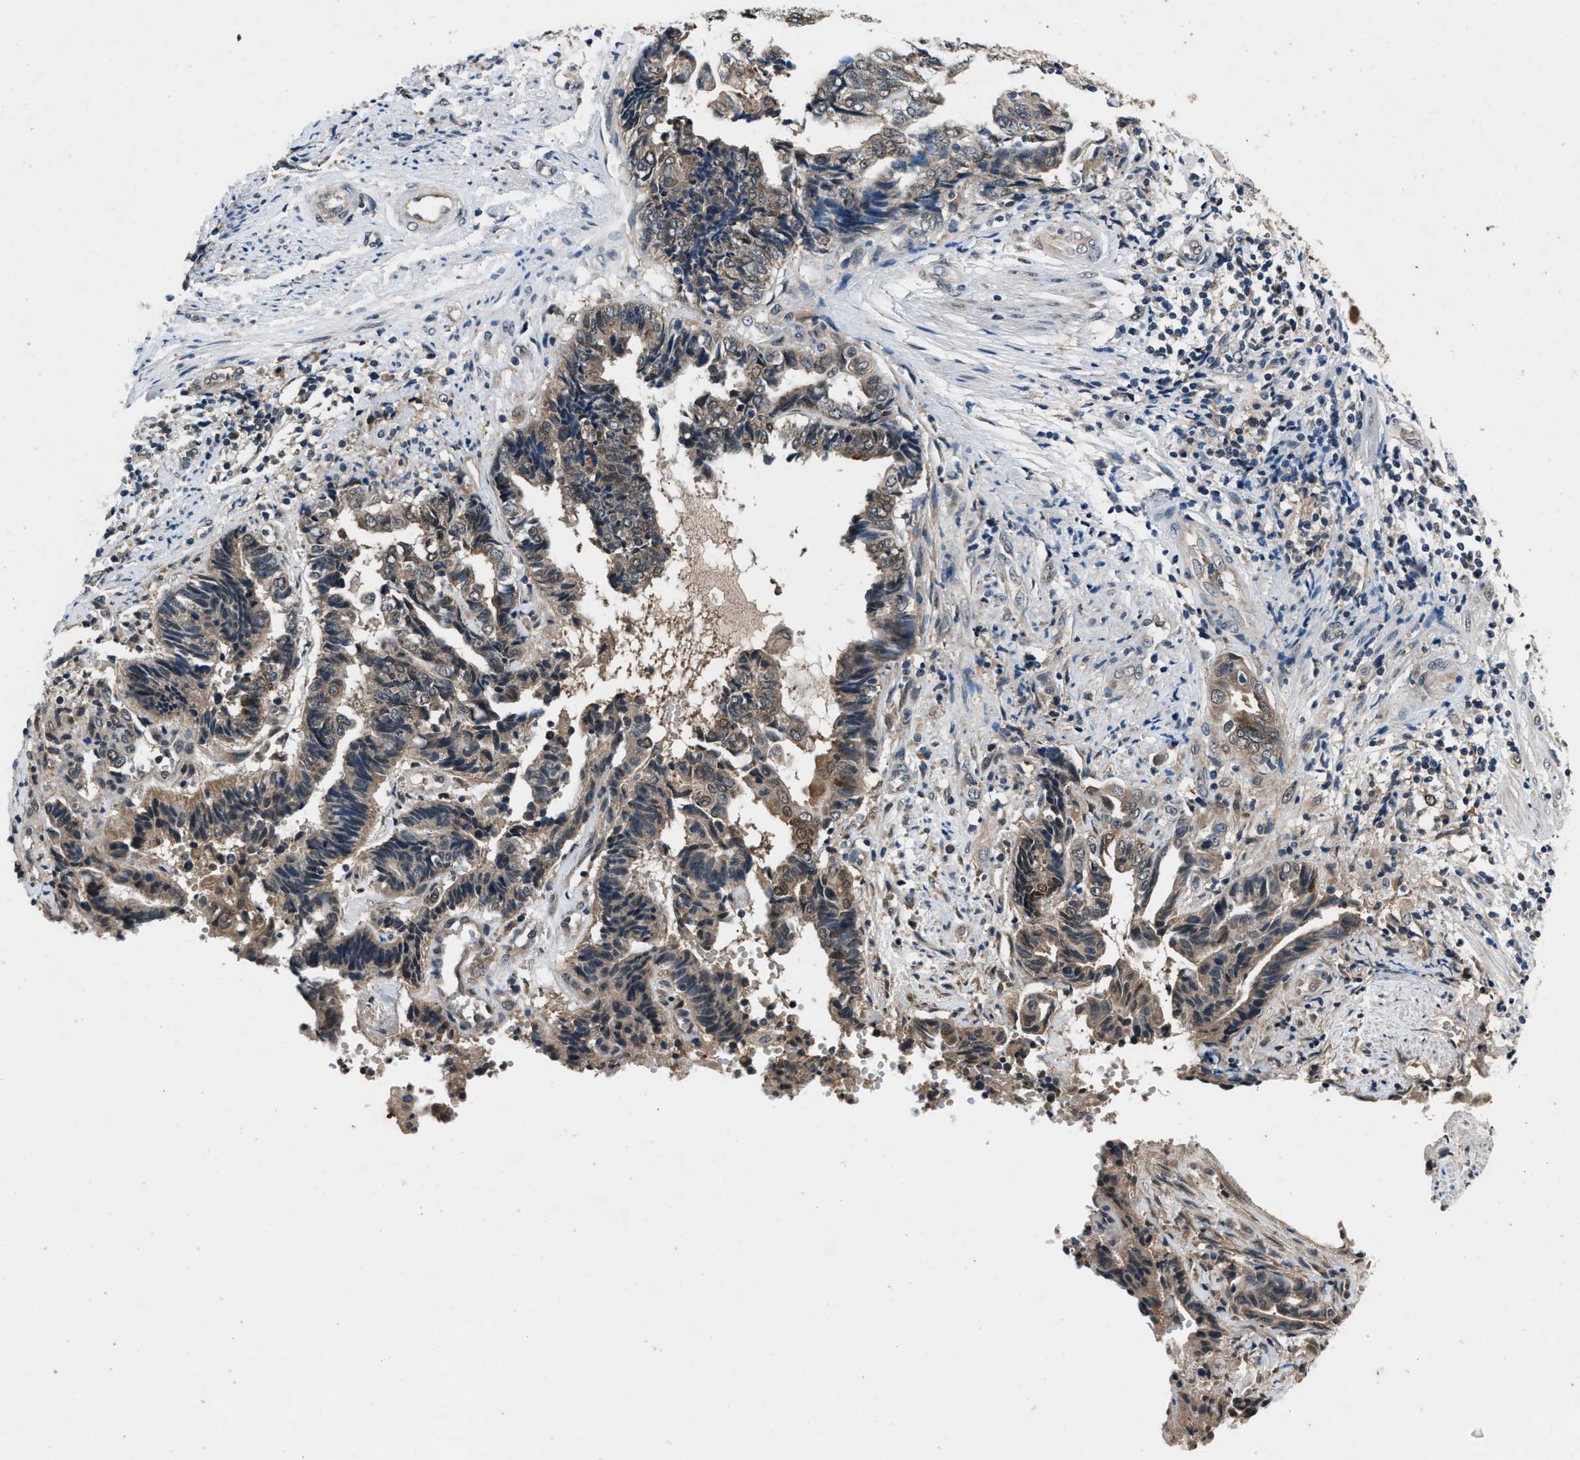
{"staining": {"intensity": "weak", "quantity": ">75%", "location": "cytoplasmic/membranous"}, "tissue": "endometrial cancer", "cell_type": "Tumor cells", "image_type": "cancer", "snomed": [{"axis": "morphology", "description": "Adenocarcinoma, NOS"}, {"axis": "topography", "description": "Uterus"}, {"axis": "topography", "description": "Endometrium"}], "caption": "The immunohistochemical stain labels weak cytoplasmic/membranous positivity in tumor cells of endometrial cancer tissue.", "gene": "TP53I3", "patient": {"sex": "female", "age": 70}}